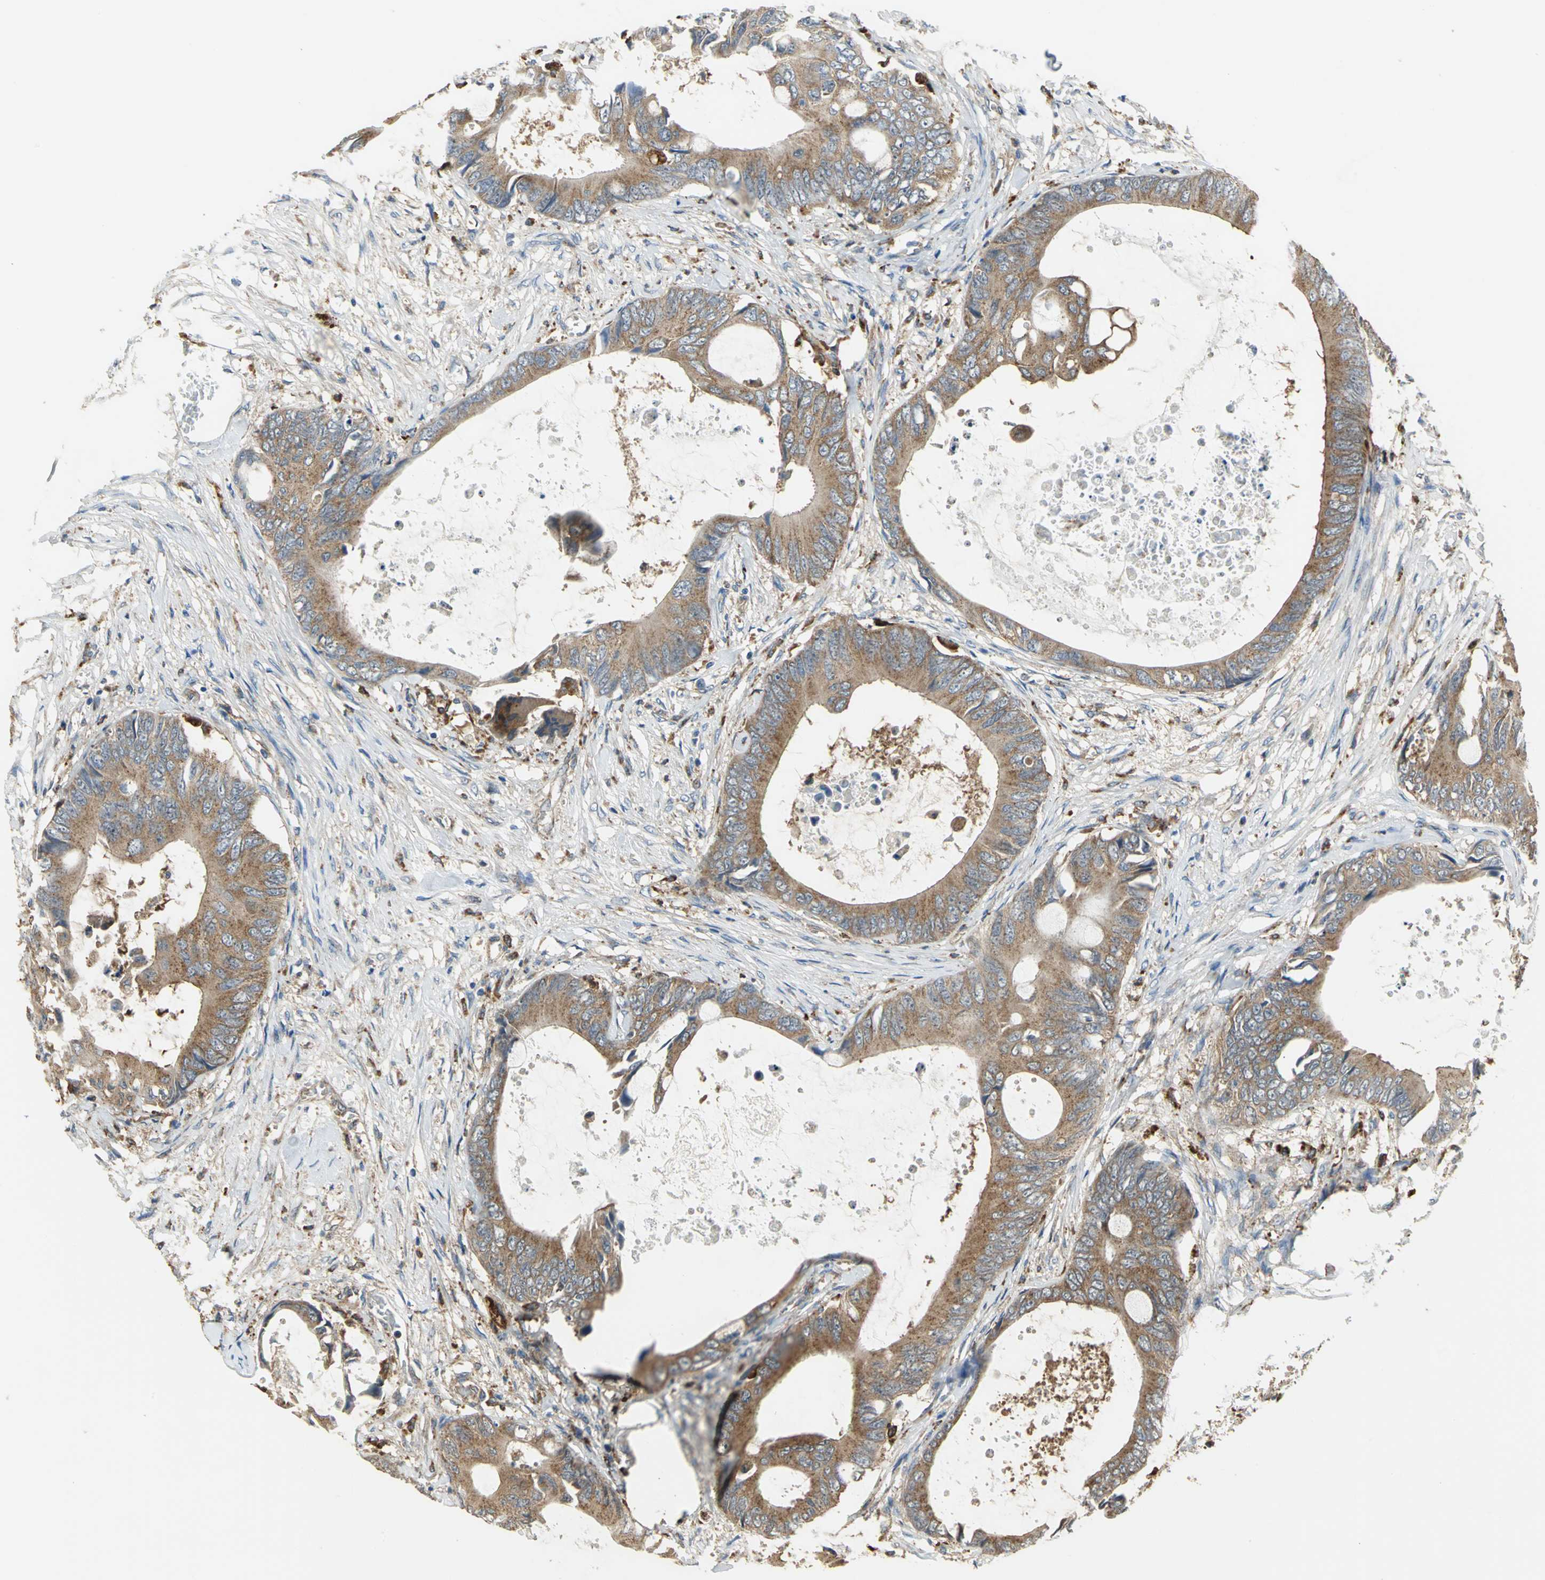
{"staining": {"intensity": "moderate", "quantity": ">75%", "location": "cytoplasmic/membranous"}, "tissue": "colorectal cancer", "cell_type": "Tumor cells", "image_type": "cancer", "snomed": [{"axis": "morphology", "description": "Normal tissue, NOS"}, {"axis": "morphology", "description": "Adenocarcinoma, NOS"}, {"axis": "topography", "description": "Rectum"}, {"axis": "topography", "description": "Peripheral nerve tissue"}], "caption": "Protein expression analysis of colorectal adenocarcinoma reveals moderate cytoplasmic/membranous staining in about >75% of tumor cells.", "gene": "DIAPH2", "patient": {"sex": "female", "age": 77}}